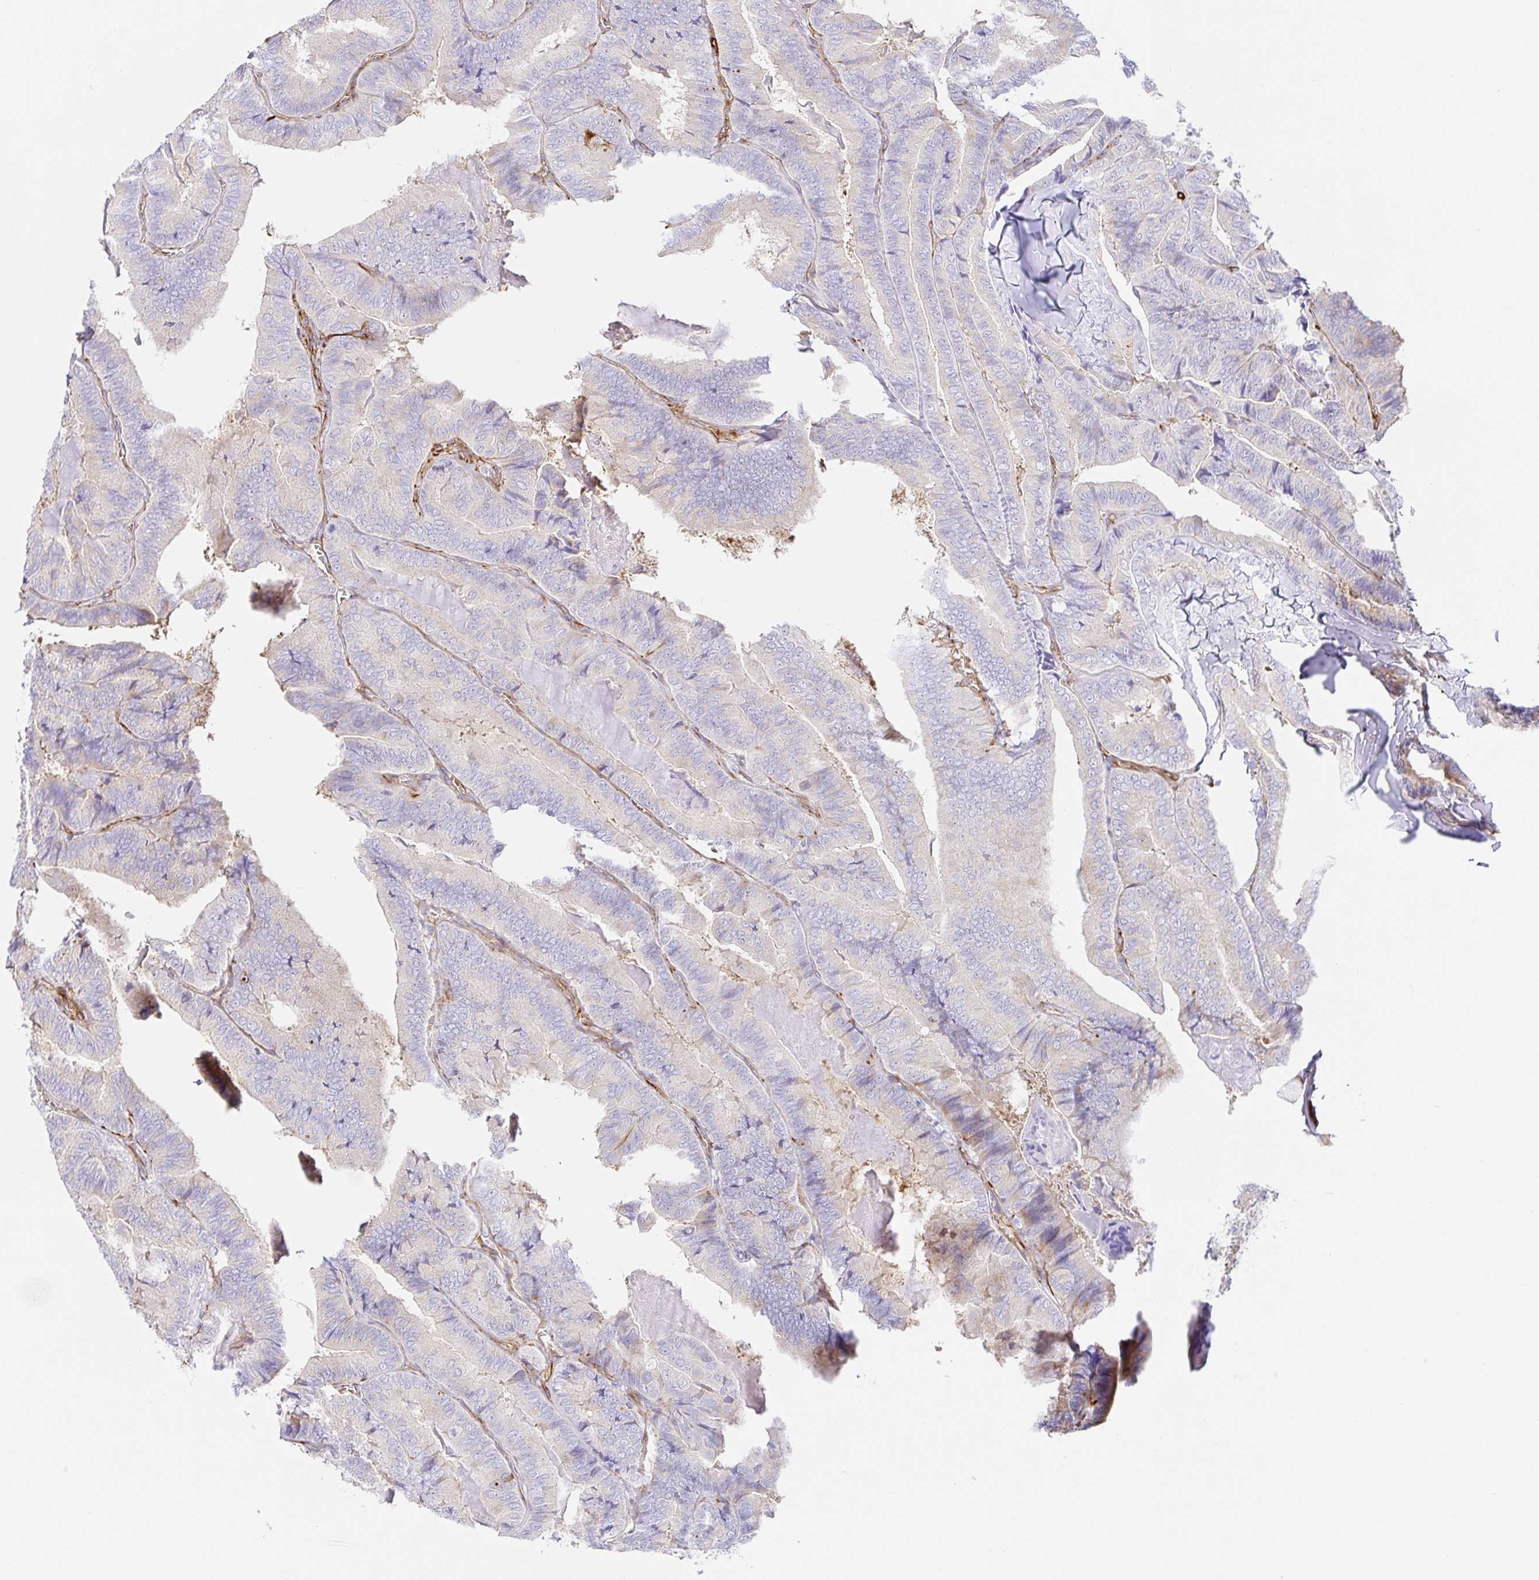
{"staining": {"intensity": "negative", "quantity": "none", "location": "none"}, "tissue": "thyroid cancer", "cell_type": "Tumor cells", "image_type": "cancer", "snomed": [{"axis": "morphology", "description": "Papillary adenocarcinoma, NOS"}, {"axis": "topography", "description": "Thyroid gland"}], "caption": "Immunohistochemical staining of human thyroid cancer (papillary adenocarcinoma) shows no significant staining in tumor cells.", "gene": "DOCK1", "patient": {"sex": "female", "age": 75}}